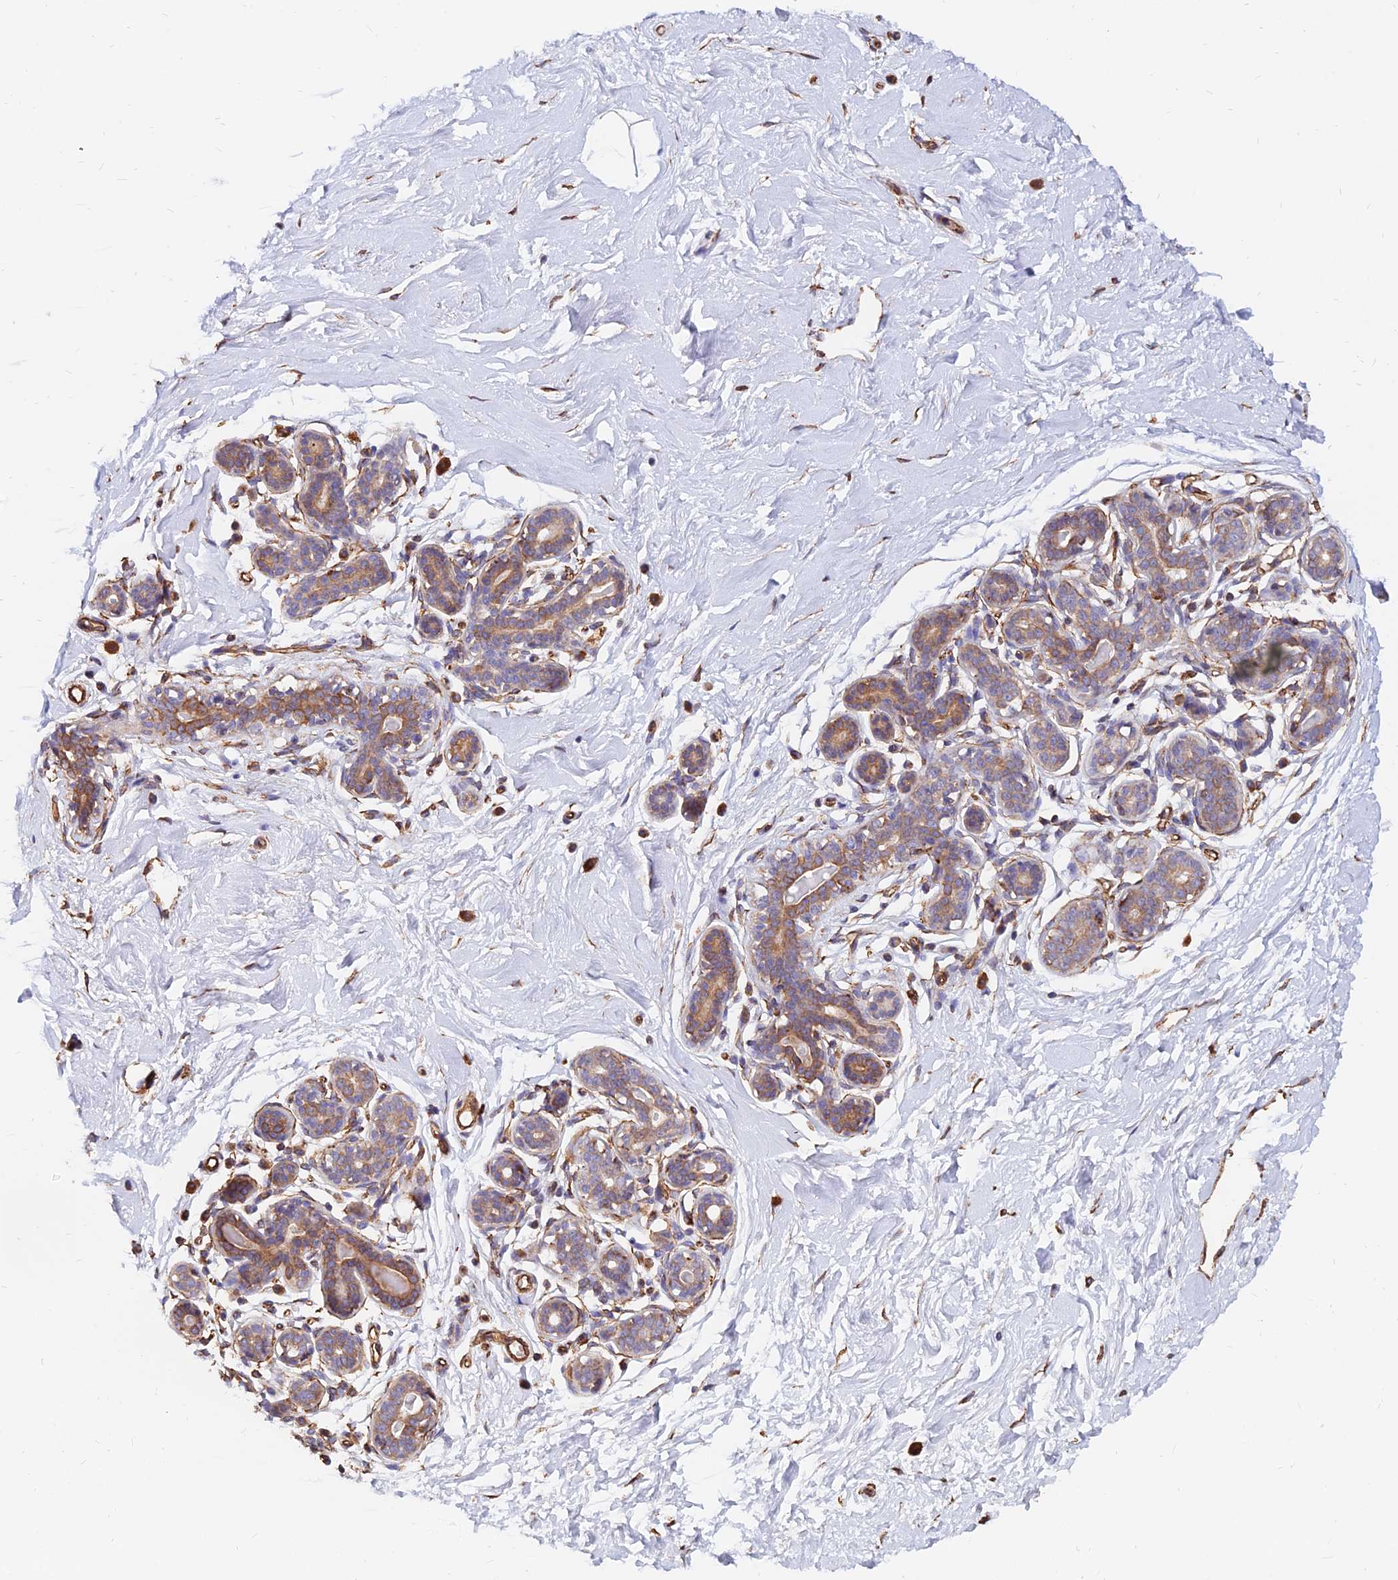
{"staining": {"intensity": "negative", "quantity": "none", "location": "none"}, "tissue": "breast", "cell_type": "Adipocytes", "image_type": "normal", "snomed": [{"axis": "morphology", "description": "Normal tissue, NOS"}, {"axis": "morphology", "description": "Adenoma, NOS"}, {"axis": "topography", "description": "Breast"}], "caption": "Immunohistochemistry (IHC) histopathology image of benign breast: human breast stained with DAB (3,3'-diaminobenzidine) displays no significant protein expression in adipocytes. Nuclei are stained in blue.", "gene": "CDK18", "patient": {"sex": "female", "age": 23}}